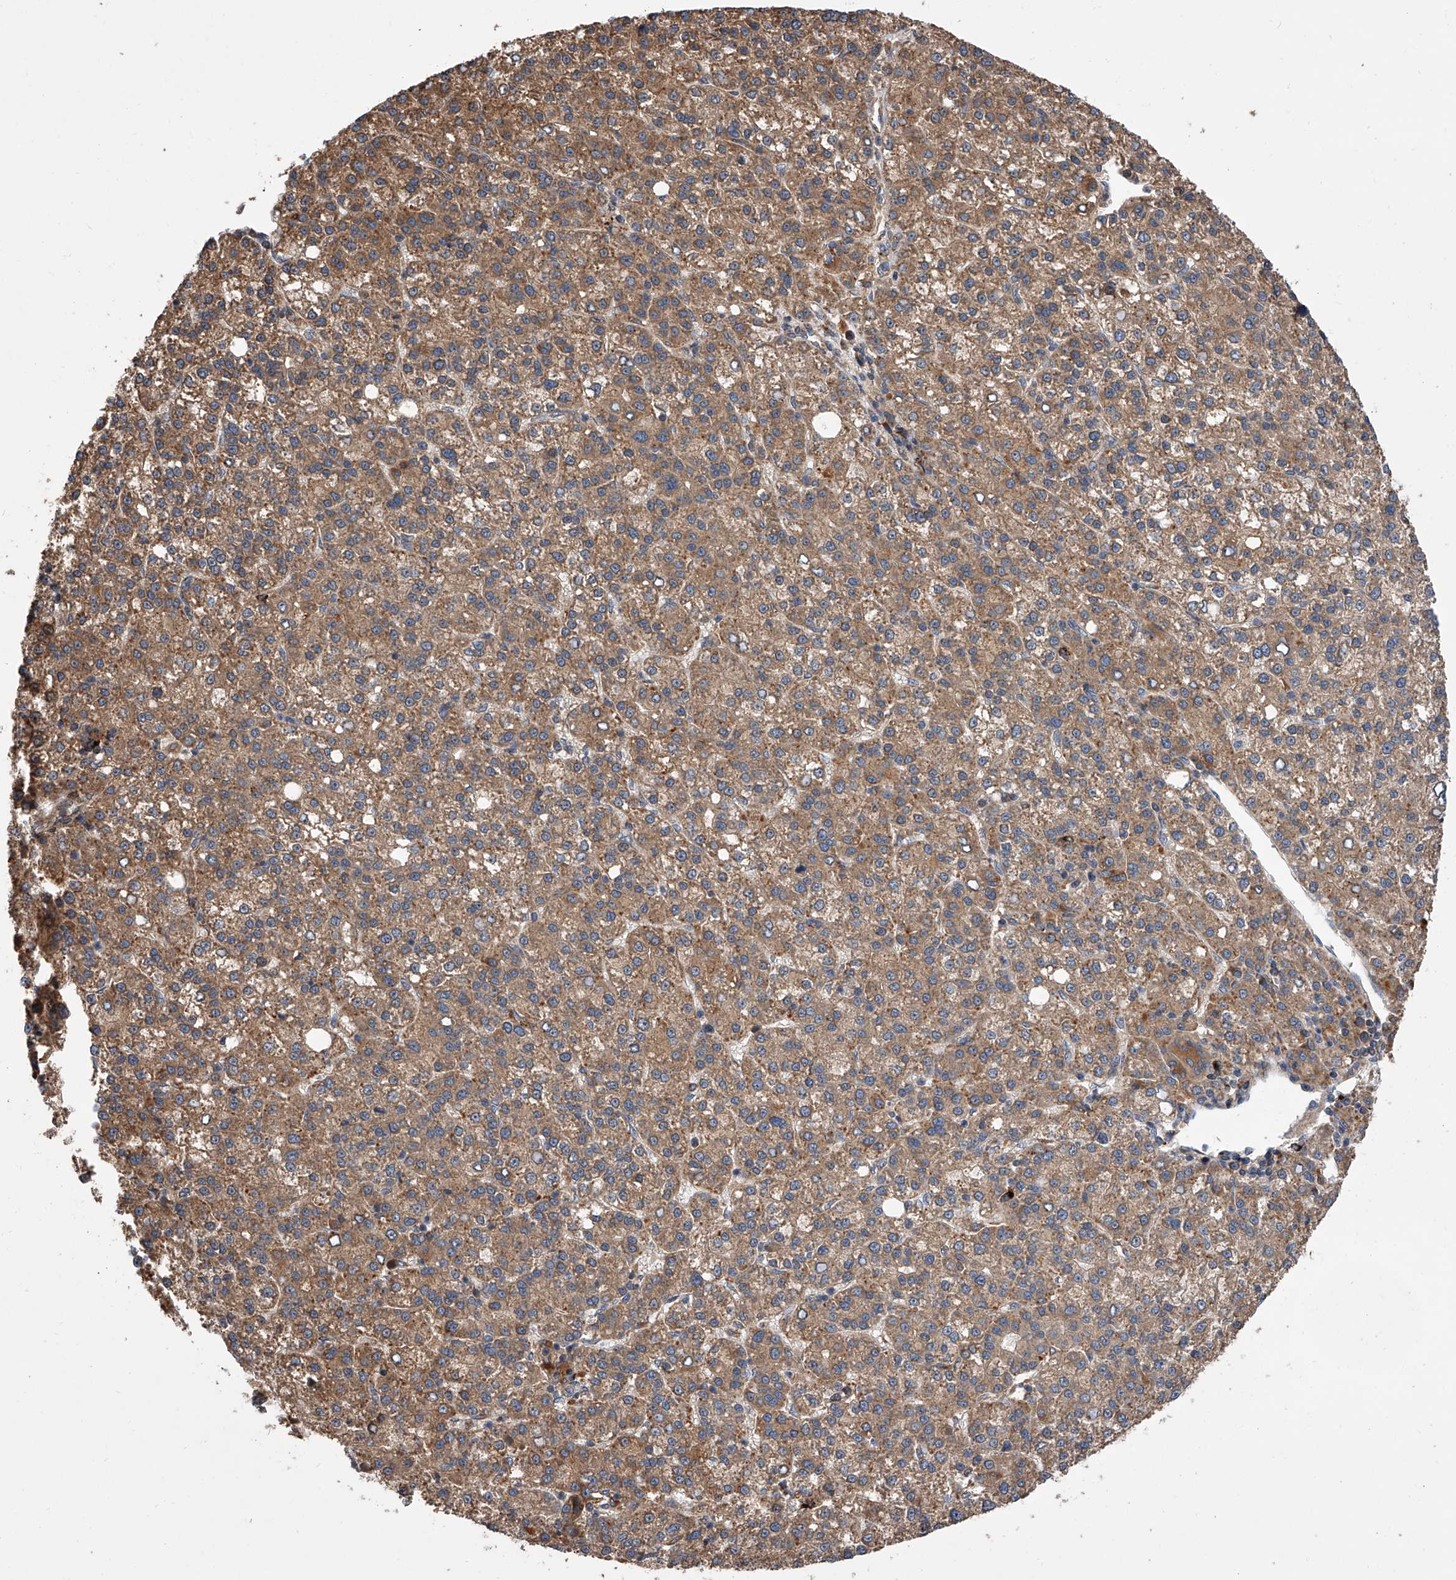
{"staining": {"intensity": "moderate", "quantity": ">75%", "location": "cytoplasmic/membranous"}, "tissue": "liver cancer", "cell_type": "Tumor cells", "image_type": "cancer", "snomed": [{"axis": "morphology", "description": "Carcinoma, Hepatocellular, NOS"}, {"axis": "topography", "description": "Liver"}], "caption": "A brown stain shows moderate cytoplasmic/membranous positivity of a protein in liver hepatocellular carcinoma tumor cells.", "gene": "USP47", "patient": {"sex": "female", "age": 58}}